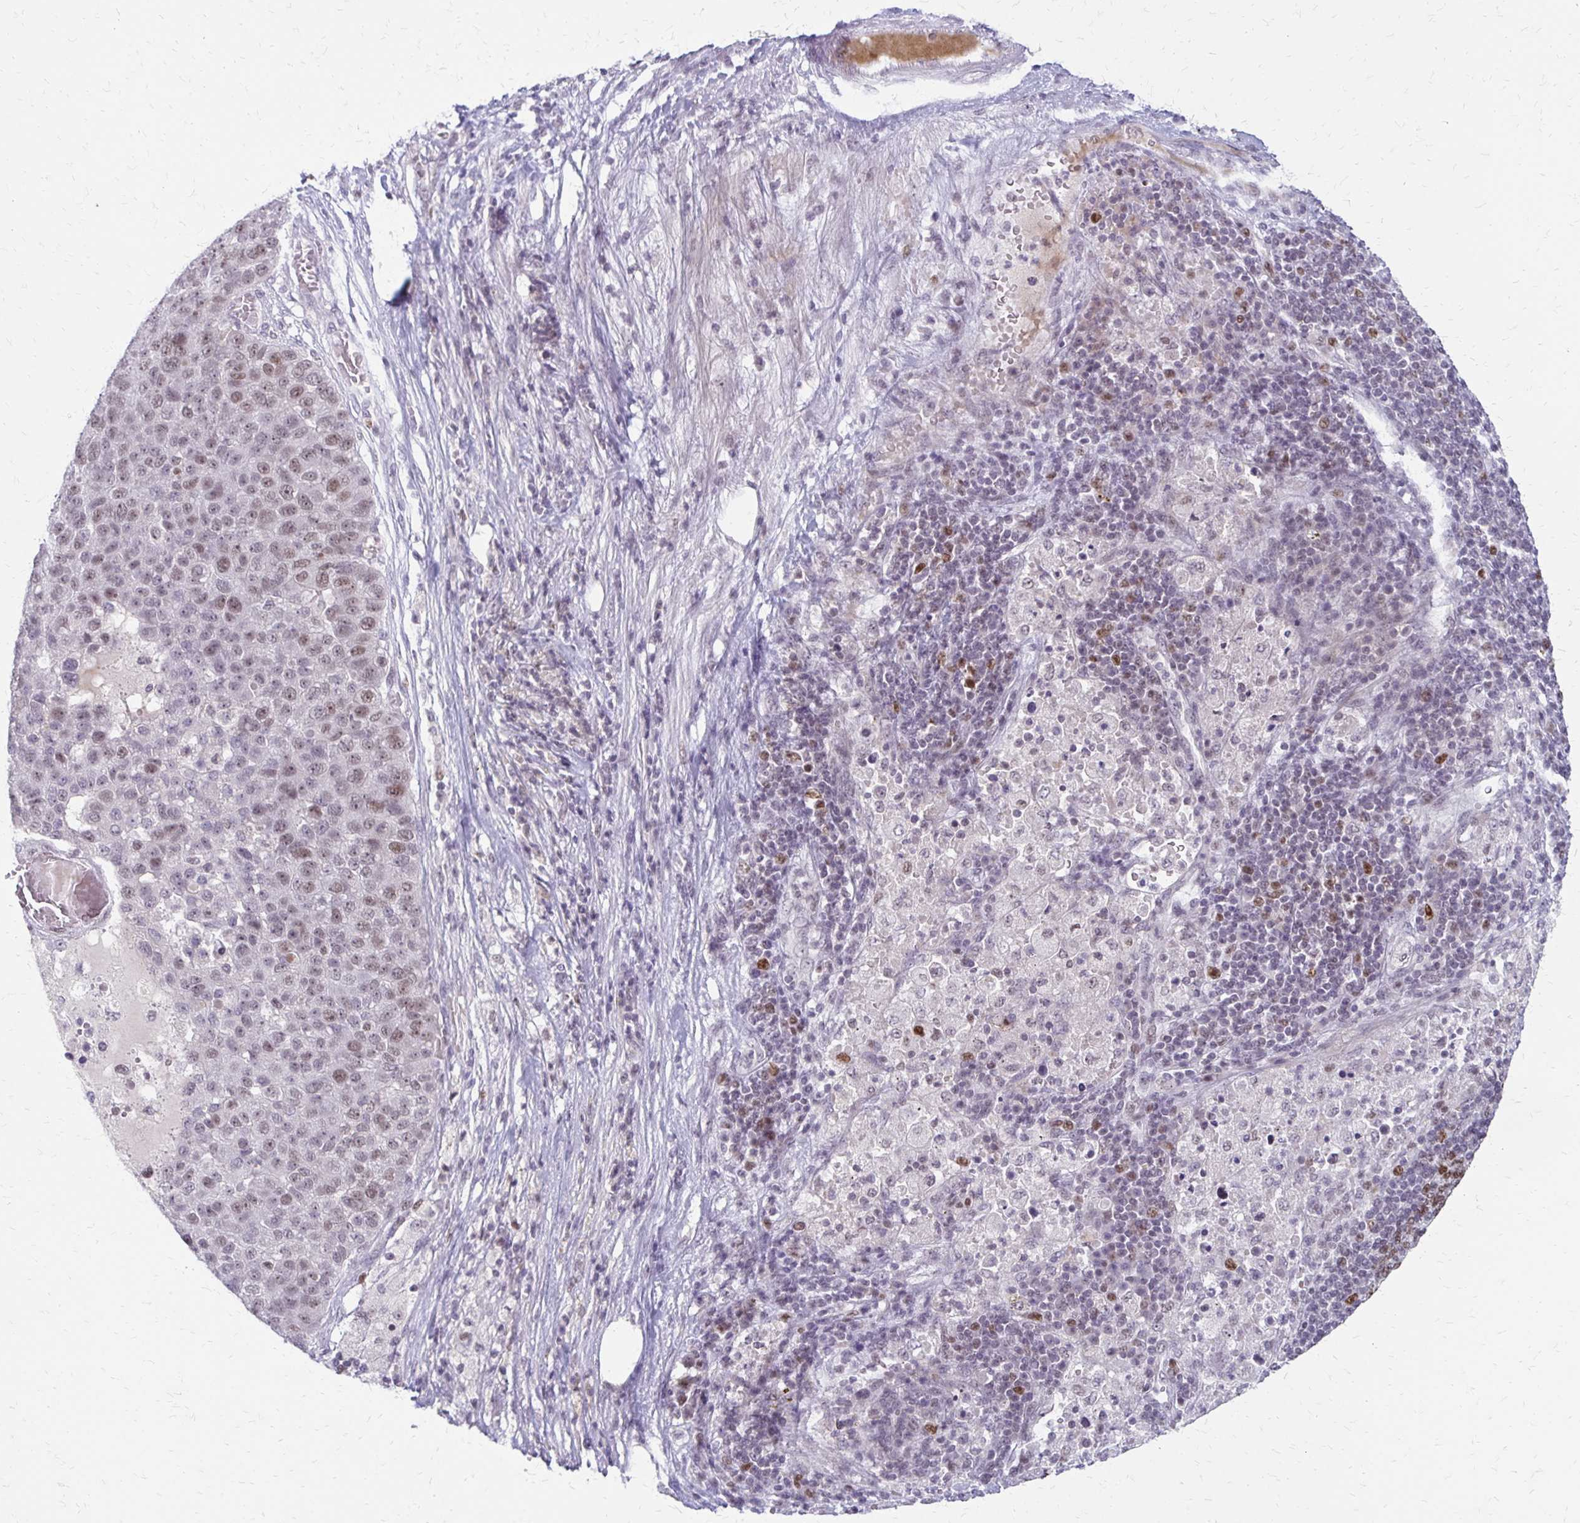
{"staining": {"intensity": "weak", "quantity": ">75%", "location": "nuclear"}, "tissue": "pancreatic cancer", "cell_type": "Tumor cells", "image_type": "cancer", "snomed": [{"axis": "morphology", "description": "Adenocarcinoma, NOS"}, {"axis": "topography", "description": "Pancreas"}], "caption": "The image exhibits immunohistochemical staining of adenocarcinoma (pancreatic). There is weak nuclear staining is appreciated in approximately >75% of tumor cells.", "gene": "EED", "patient": {"sex": "female", "age": 61}}